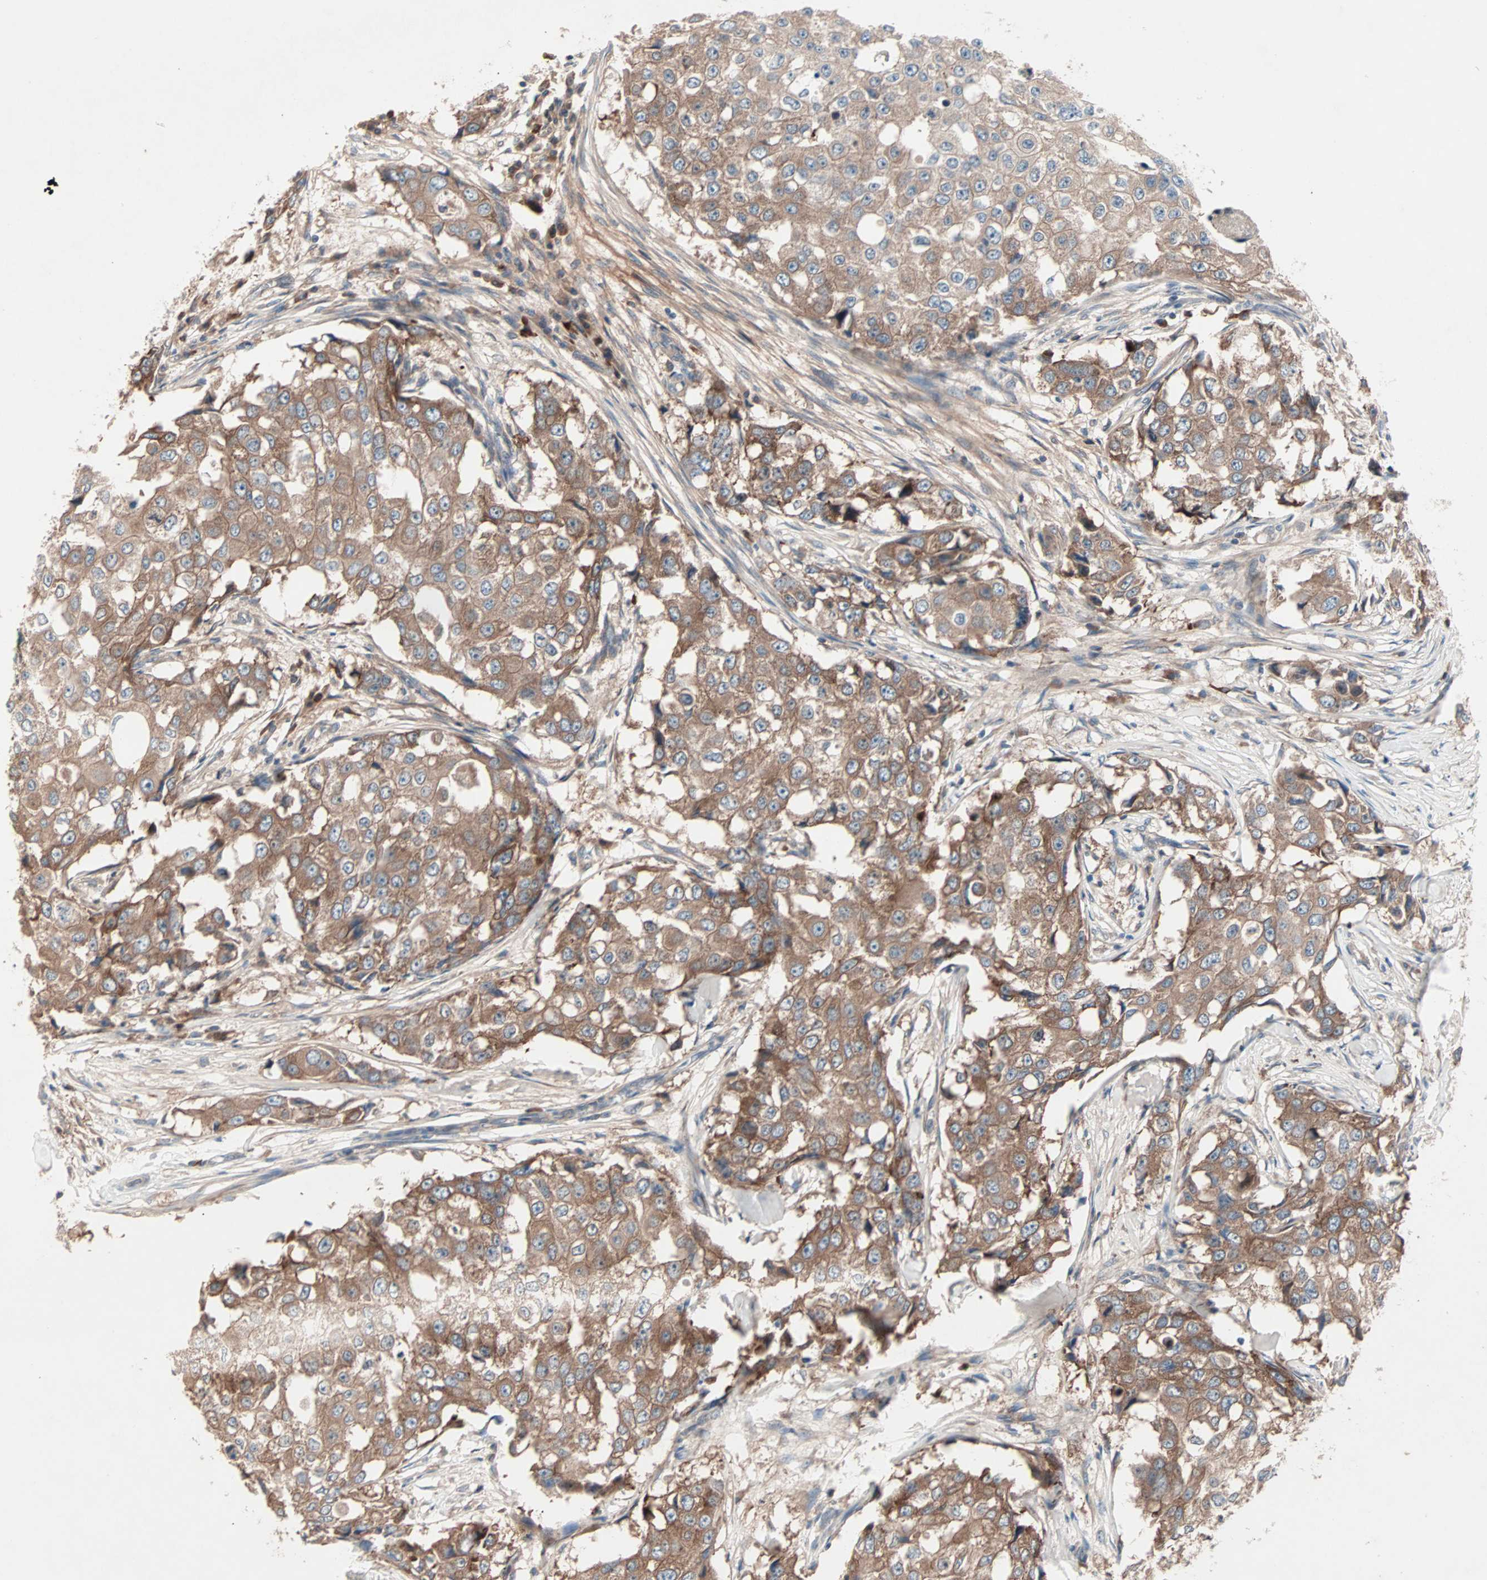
{"staining": {"intensity": "moderate", "quantity": ">75%", "location": "cytoplasmic/membranous"}, "tissue": "breast cancer", "cell_type": "Tumor cells", "image_type": "cancer", "snomed": [{"axis": "morphology", "description": "Duct carcinoma"}, {"axis": "topography", "description": "Breast"}], "caption": "Breast invasive ductal carcinoma tissue shows moderate cytoplasmic/membranous staining in about >75% of tumor cells (brown staining indicates protein expression, while blue staining denotes nuclei).", "gene": "CAD", "patient": {"sex": "female", "age": 27}}